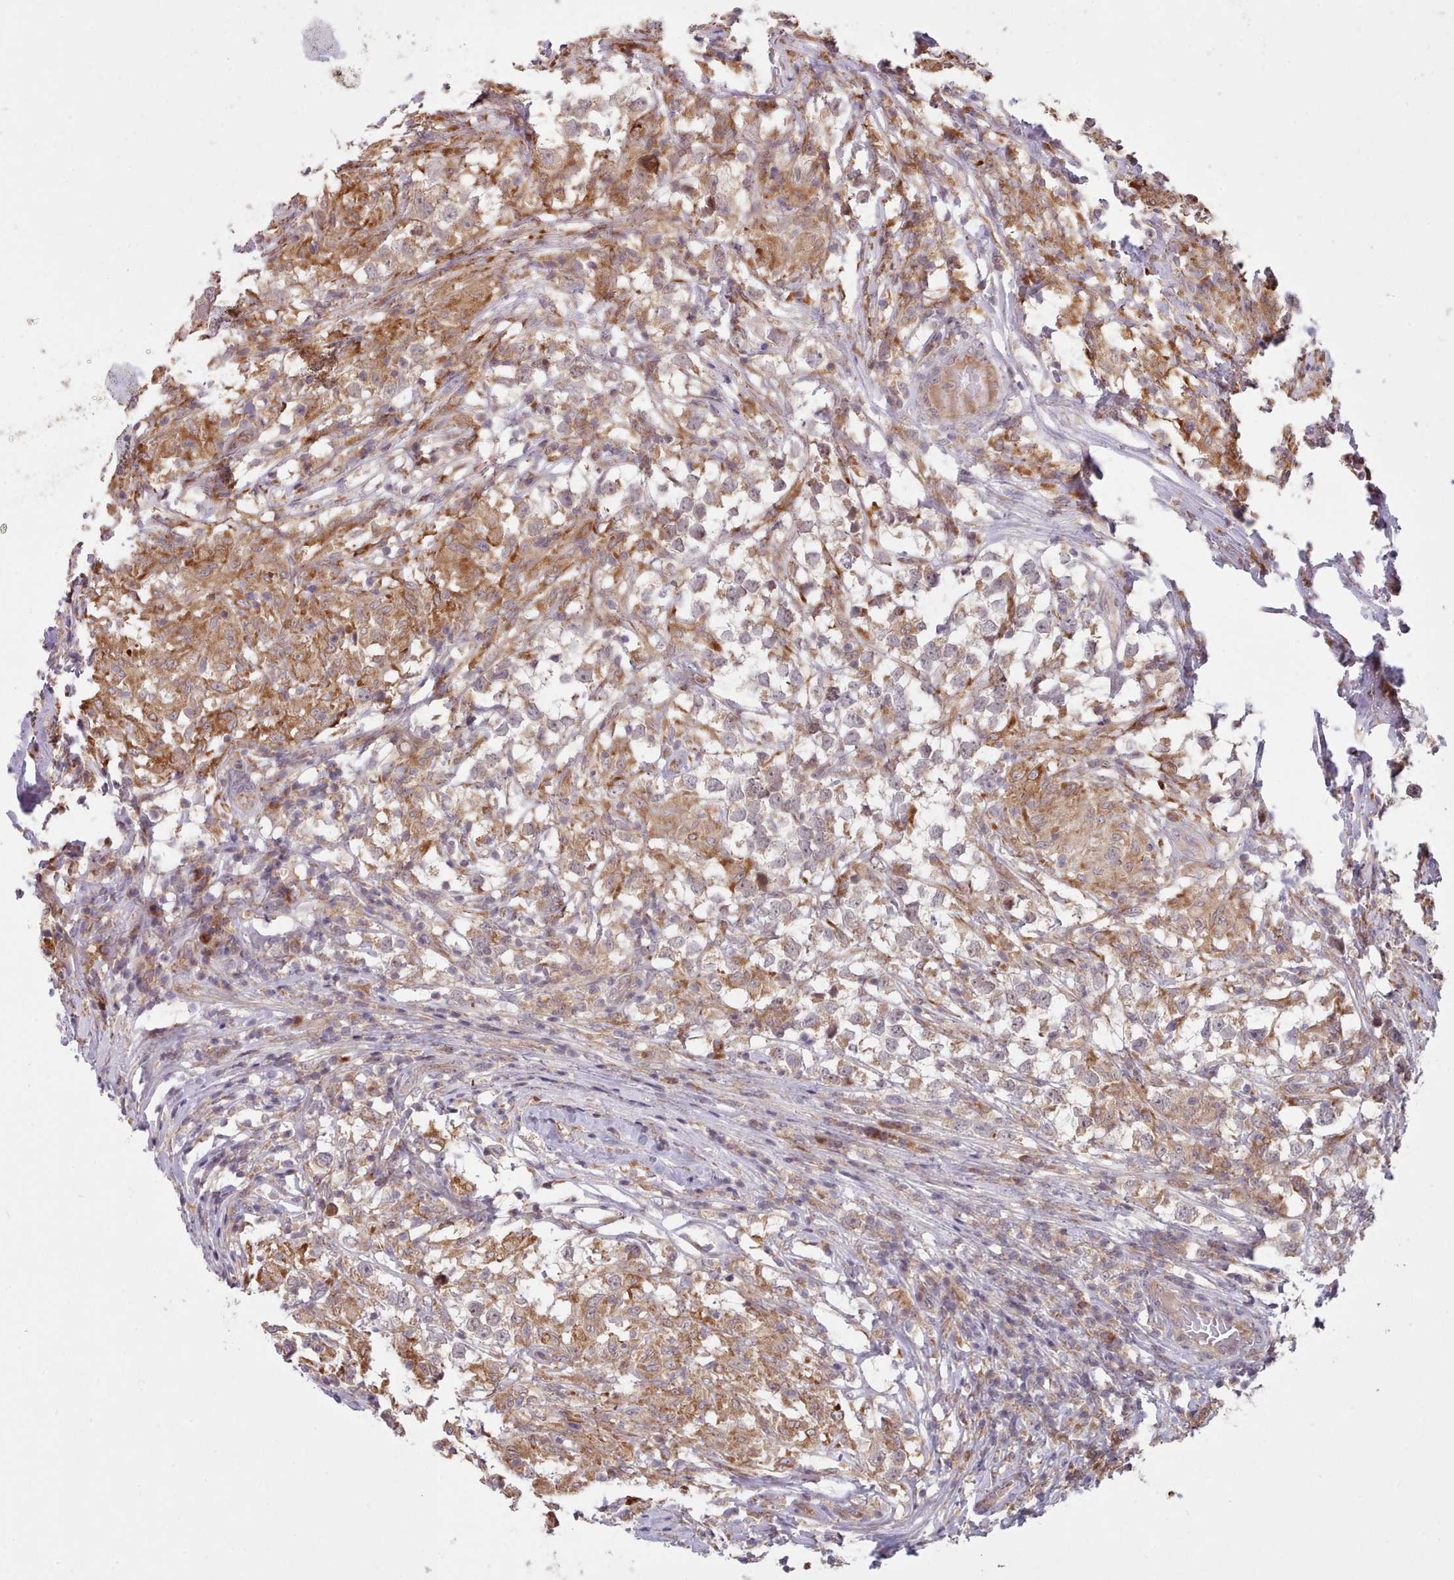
{"staining": {"intensity": "weak", "quantity": "25%-75%", "location": "cytoplasmic/membranous"}, "tissue": "testis cancer", "cell_type": "Tumor cells", "image_type": "cancer", "snomed": [{"axis": "morphology", "description": "Seminoma, NOS"}, {"axis": "topography", "description": "Testis"}], "caption": "Immunohistochemistry image of testis cancer (seminoma) stained for a protein (brown), which displays low levels of weak cytoplasmic/membranous staining in about 25%-75% of tumor cells.", "gene": "TRIM26", "patient": {"sex": "male", "age": 46}}